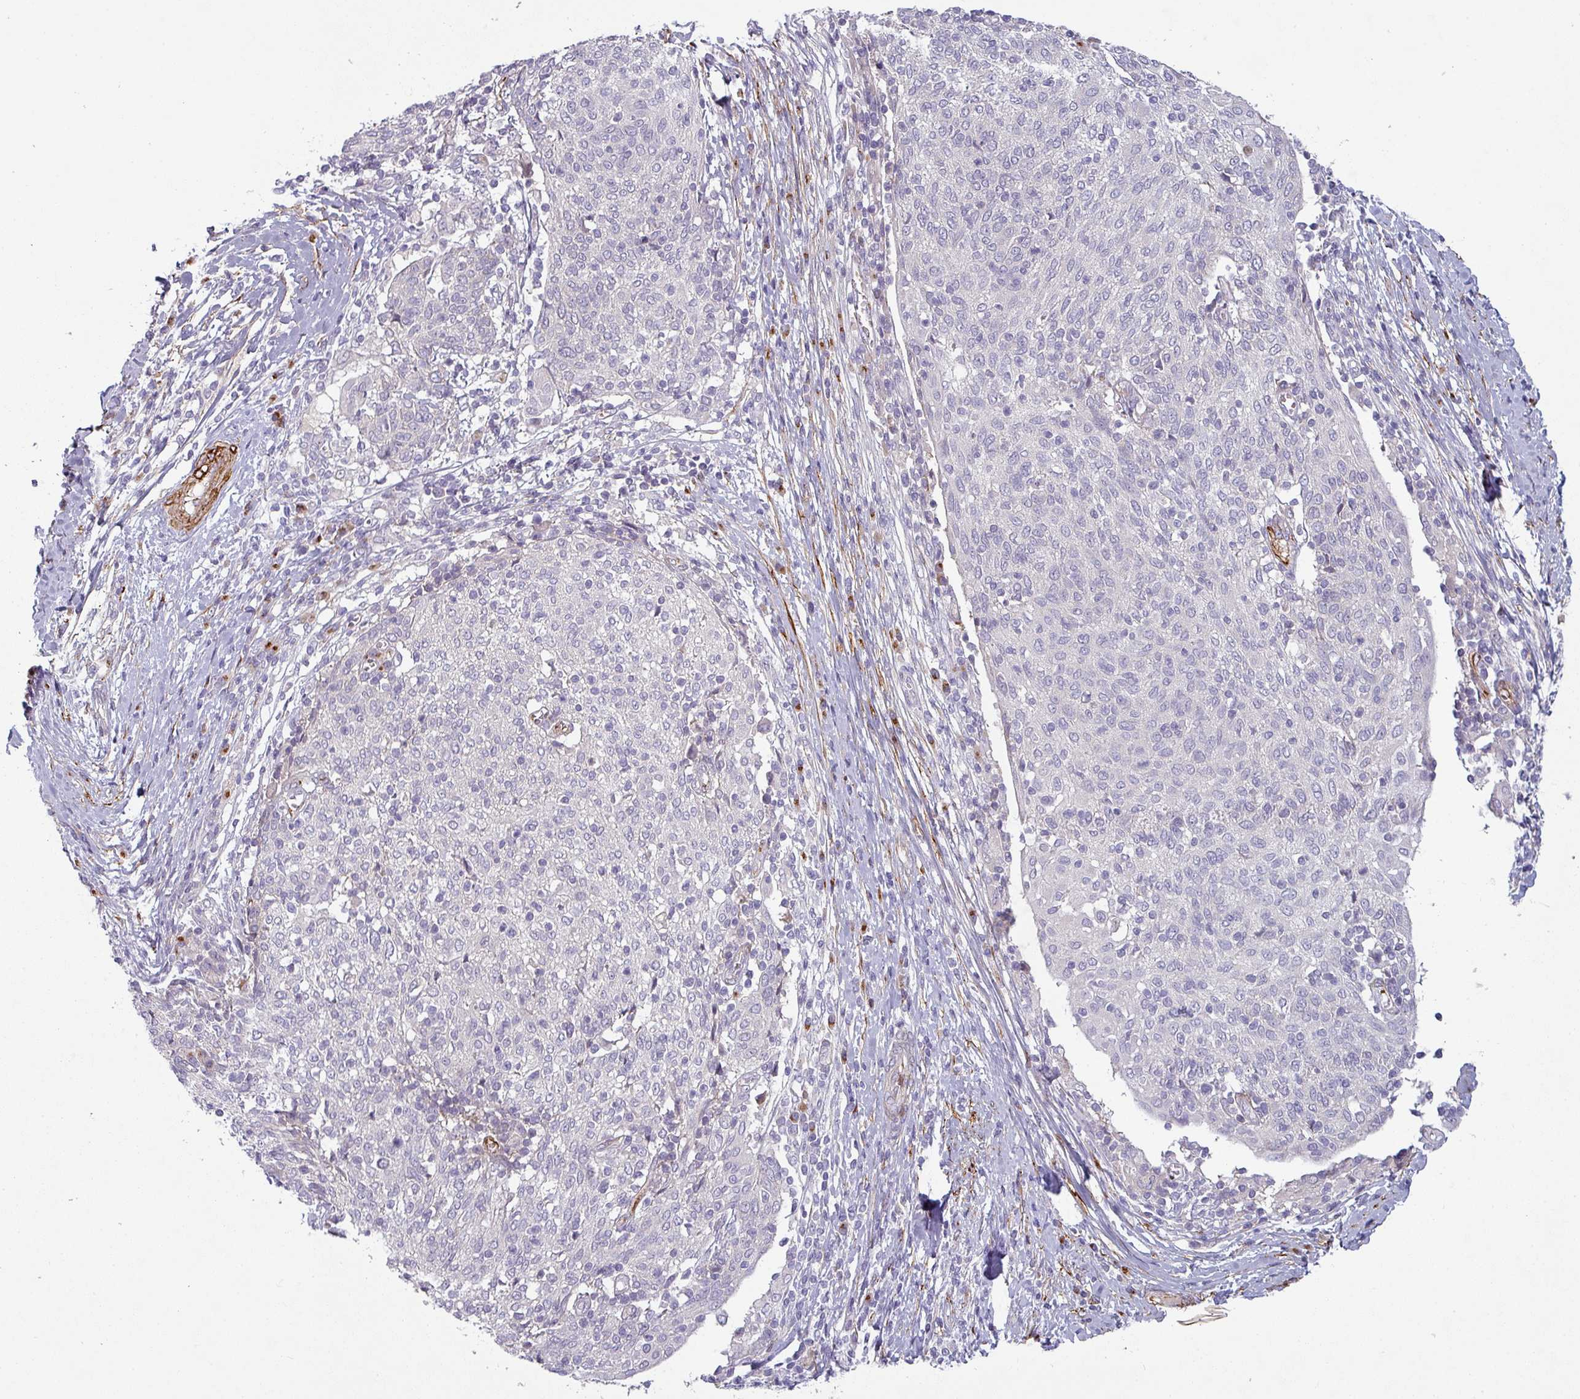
{"staining": {"intensity": "negative", "quantity": "none", "location": "none"}, "tissue": "cervical cancer", "cell_type": "Tumor cells", "image_type": "cancer", "snomed": [{"axis": "morphology", "description": "Squamous cell carcinoma, NOS"}, {"axis": "topography", "description": "Cervix"}], "caption": "DAB immunohistochemical staining of human cervical cancer exhibits no significant expression in tumor cells.", "gene": "PRODH2", "patient": {"sex": "female", "age": 52}}